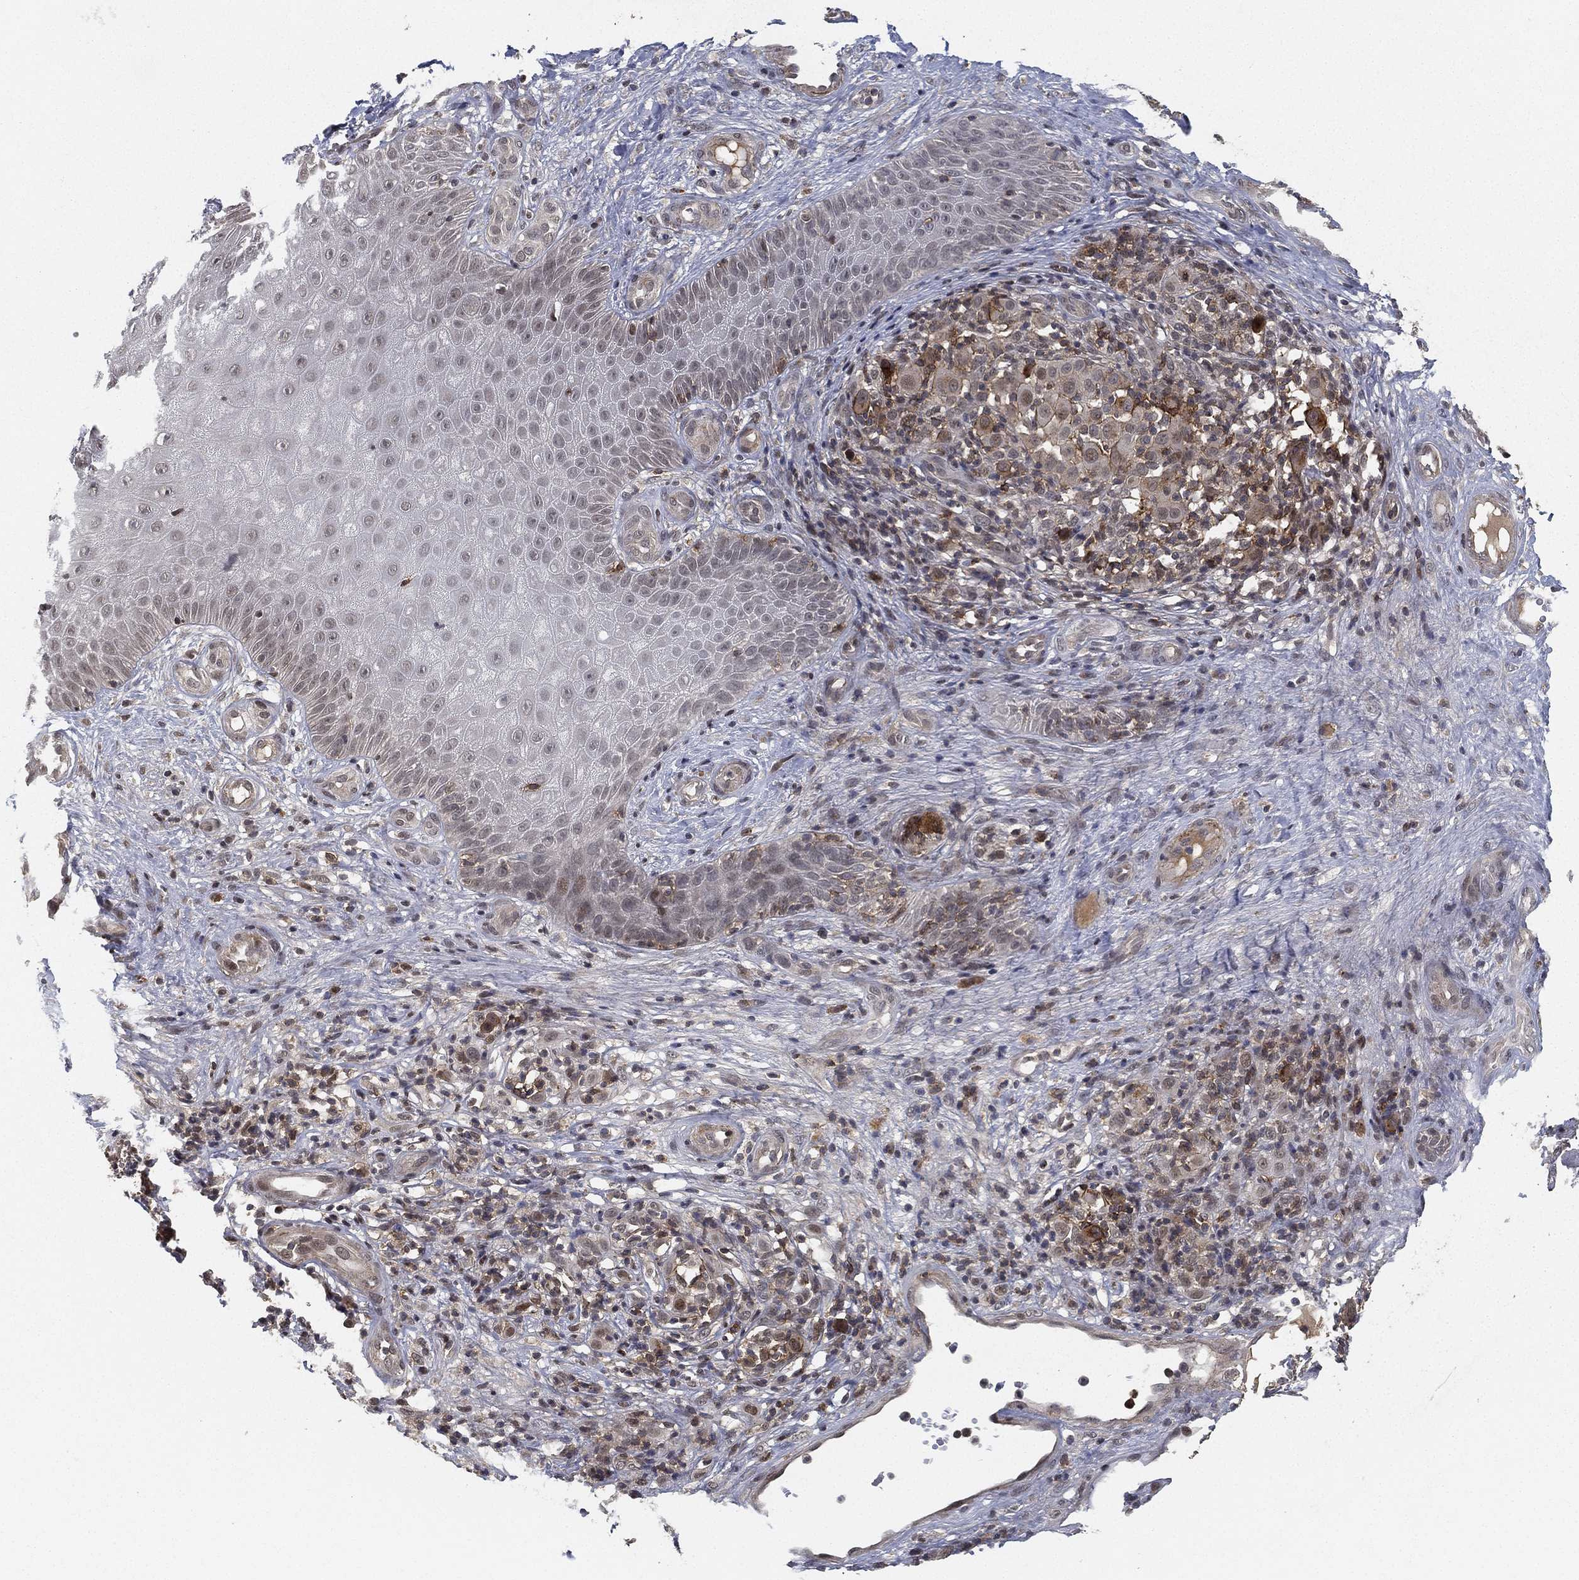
{"staining": {"intensity": "negative", "quantity": "none", "location": "none"}, "tissue": "melanoma", "cell_type": "Tumor cells", "image_type": "cancer", "snomed": [{"axis": "morphology", "description": "Malignant melanoma, NOS"}, {"axis": "topography", "description": "Skin"}], "caption": "A high-resolution image shows IHC staining of malignant melanoma, which demonstrates no significant expression in tumor cells.", "gene": "CFAP251", "patient": {"sex": "female", "age": 87}}